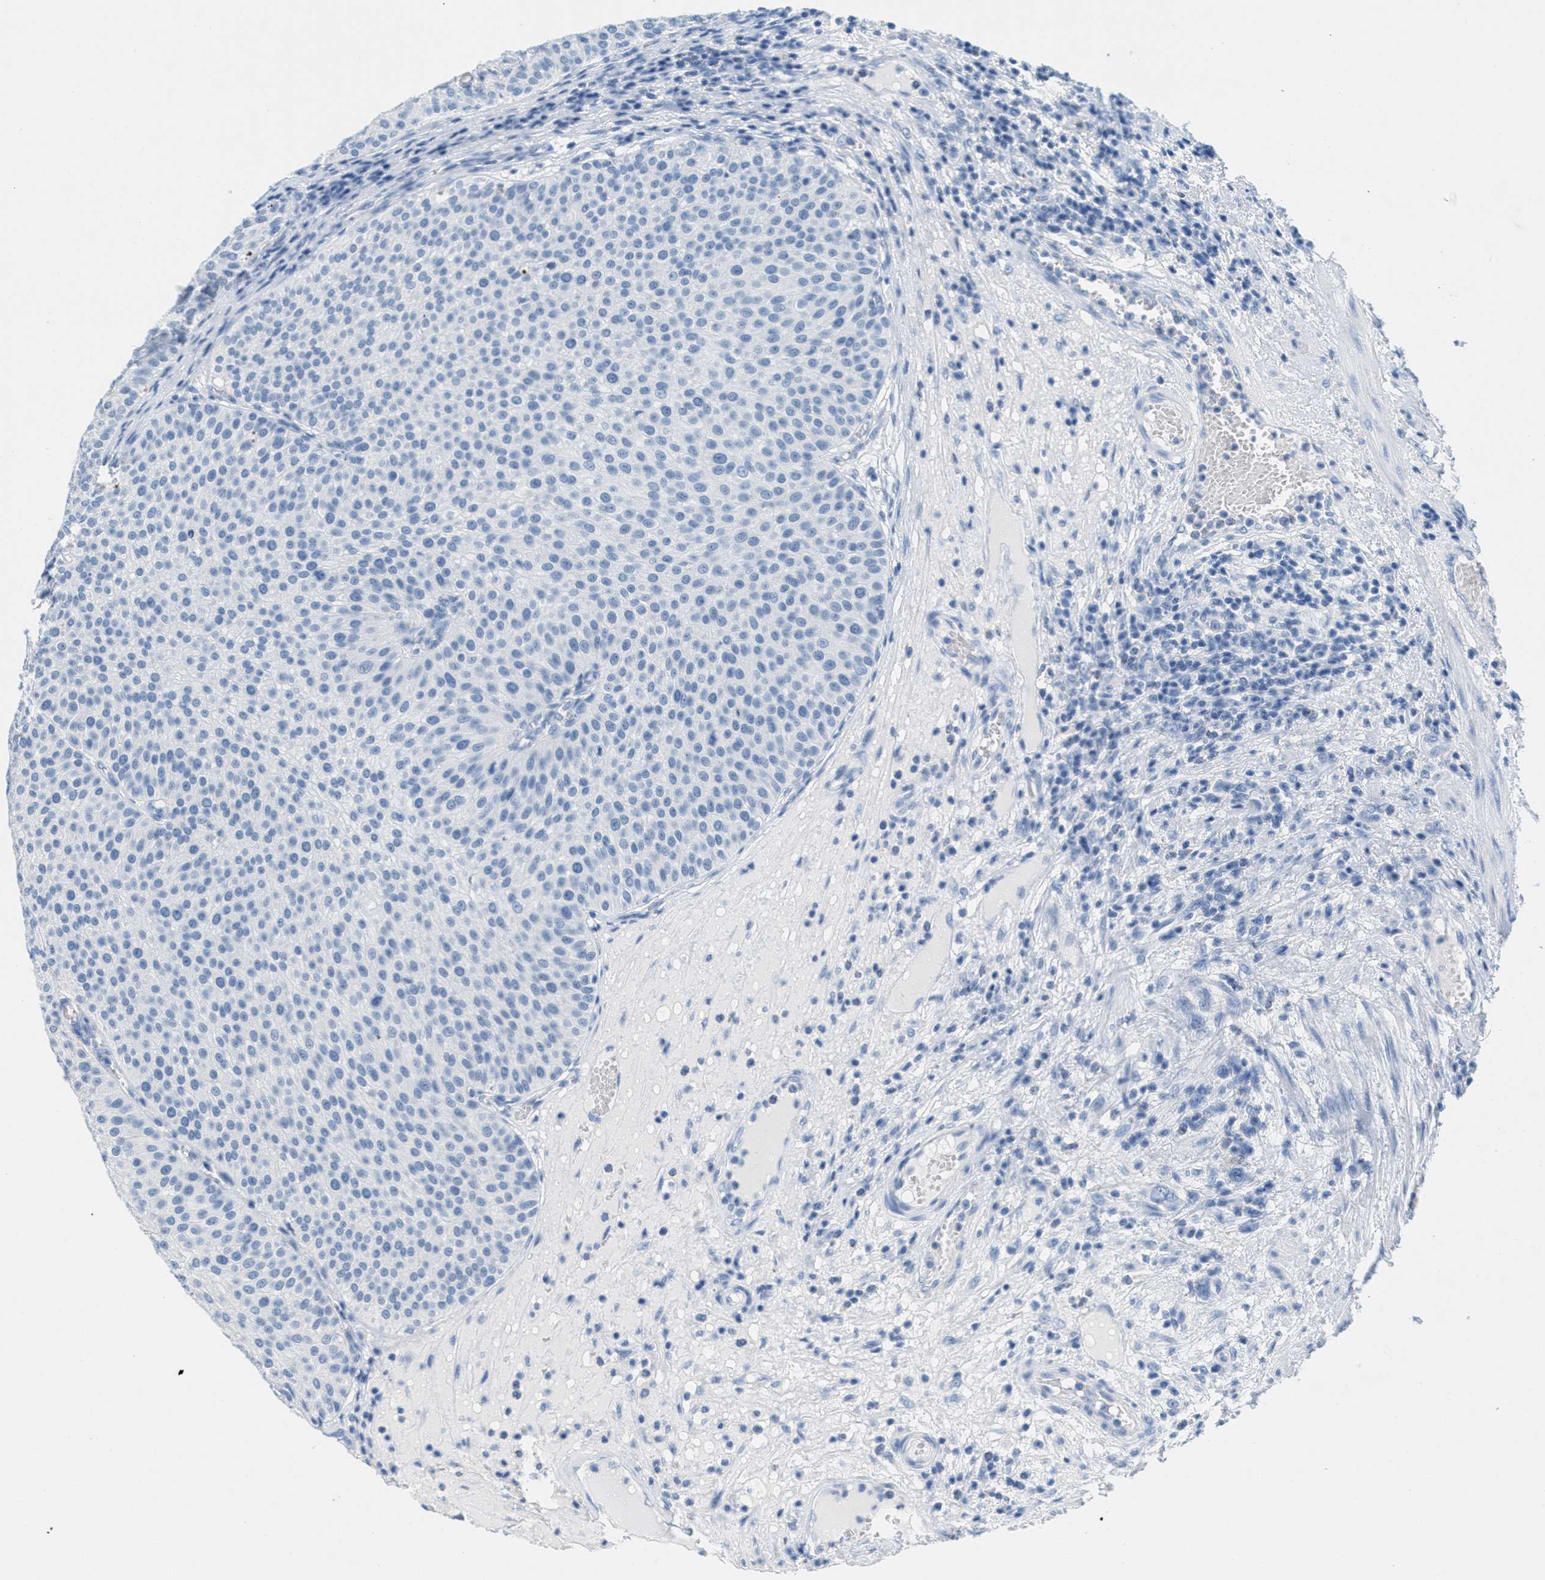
{"staining": {"intensity": "negative", "quantity": "none", "location": "none"}, "tissue": "urothelial cancer", "cell_type": "Tumor cells", "image_type": "cancer", "snomed": [{"axis": "morphology", "description": "Urothelial carcinoma, Low grade"}, {"axis": "topography", "description": "Smooth muscle"}, {"axis": "topography", "description": "Urinary bladder"}], "caption": "Urothelial cancer was stained to show a protein in brown. There is no significant positivity in tumor cells.", "gene": "GPM6A", "patient": {"sex": "male", "age": 60}}